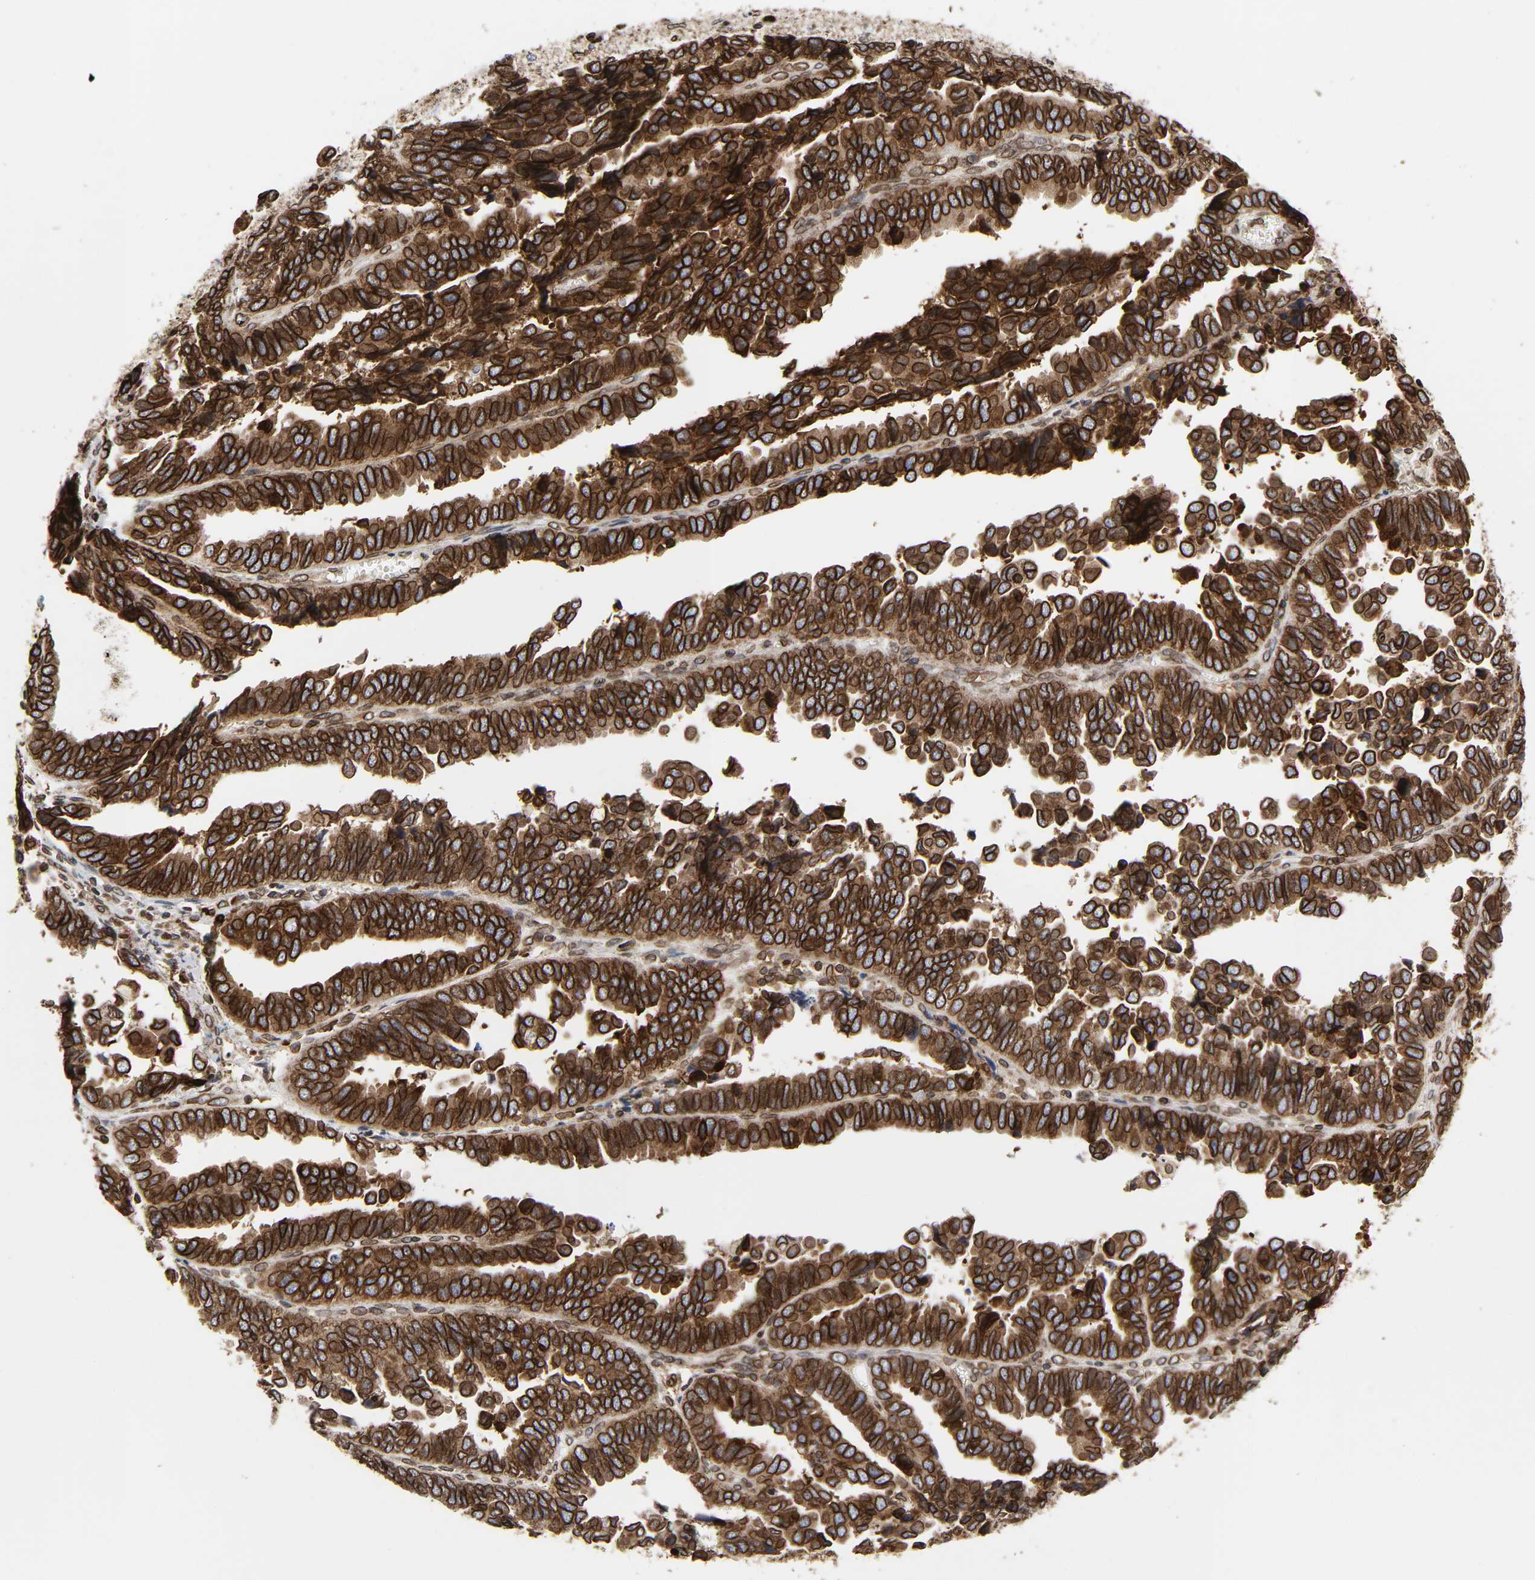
{"staining": {"intensity": "strong", "quantity": ">75%", "location": "cytoplasmic/membranous,nuclear"}, "tissue": "endometrial cancer", "cell_type": "Tumor cells", "image_type": "cancer", "snomed": [{"axis": "morphology", "description": "Adenocarcinoma, NOS"}, {"axis": "topography", "description": "Endometrium"}], "caption": "Endometrial cancer was stained to show a protein in brown. There is high levels of strong cytoplasmic/membranous and nuclear positivity in about >75% of tumor cells. (Stains: DAB (3,3'-diaminobenzidine) in brown, nuclei in blue, Microscopy: brightfield microscopy at high magnification).", "gene": "RANGAP1", "patient": {"sex": "female", "age": 75}}